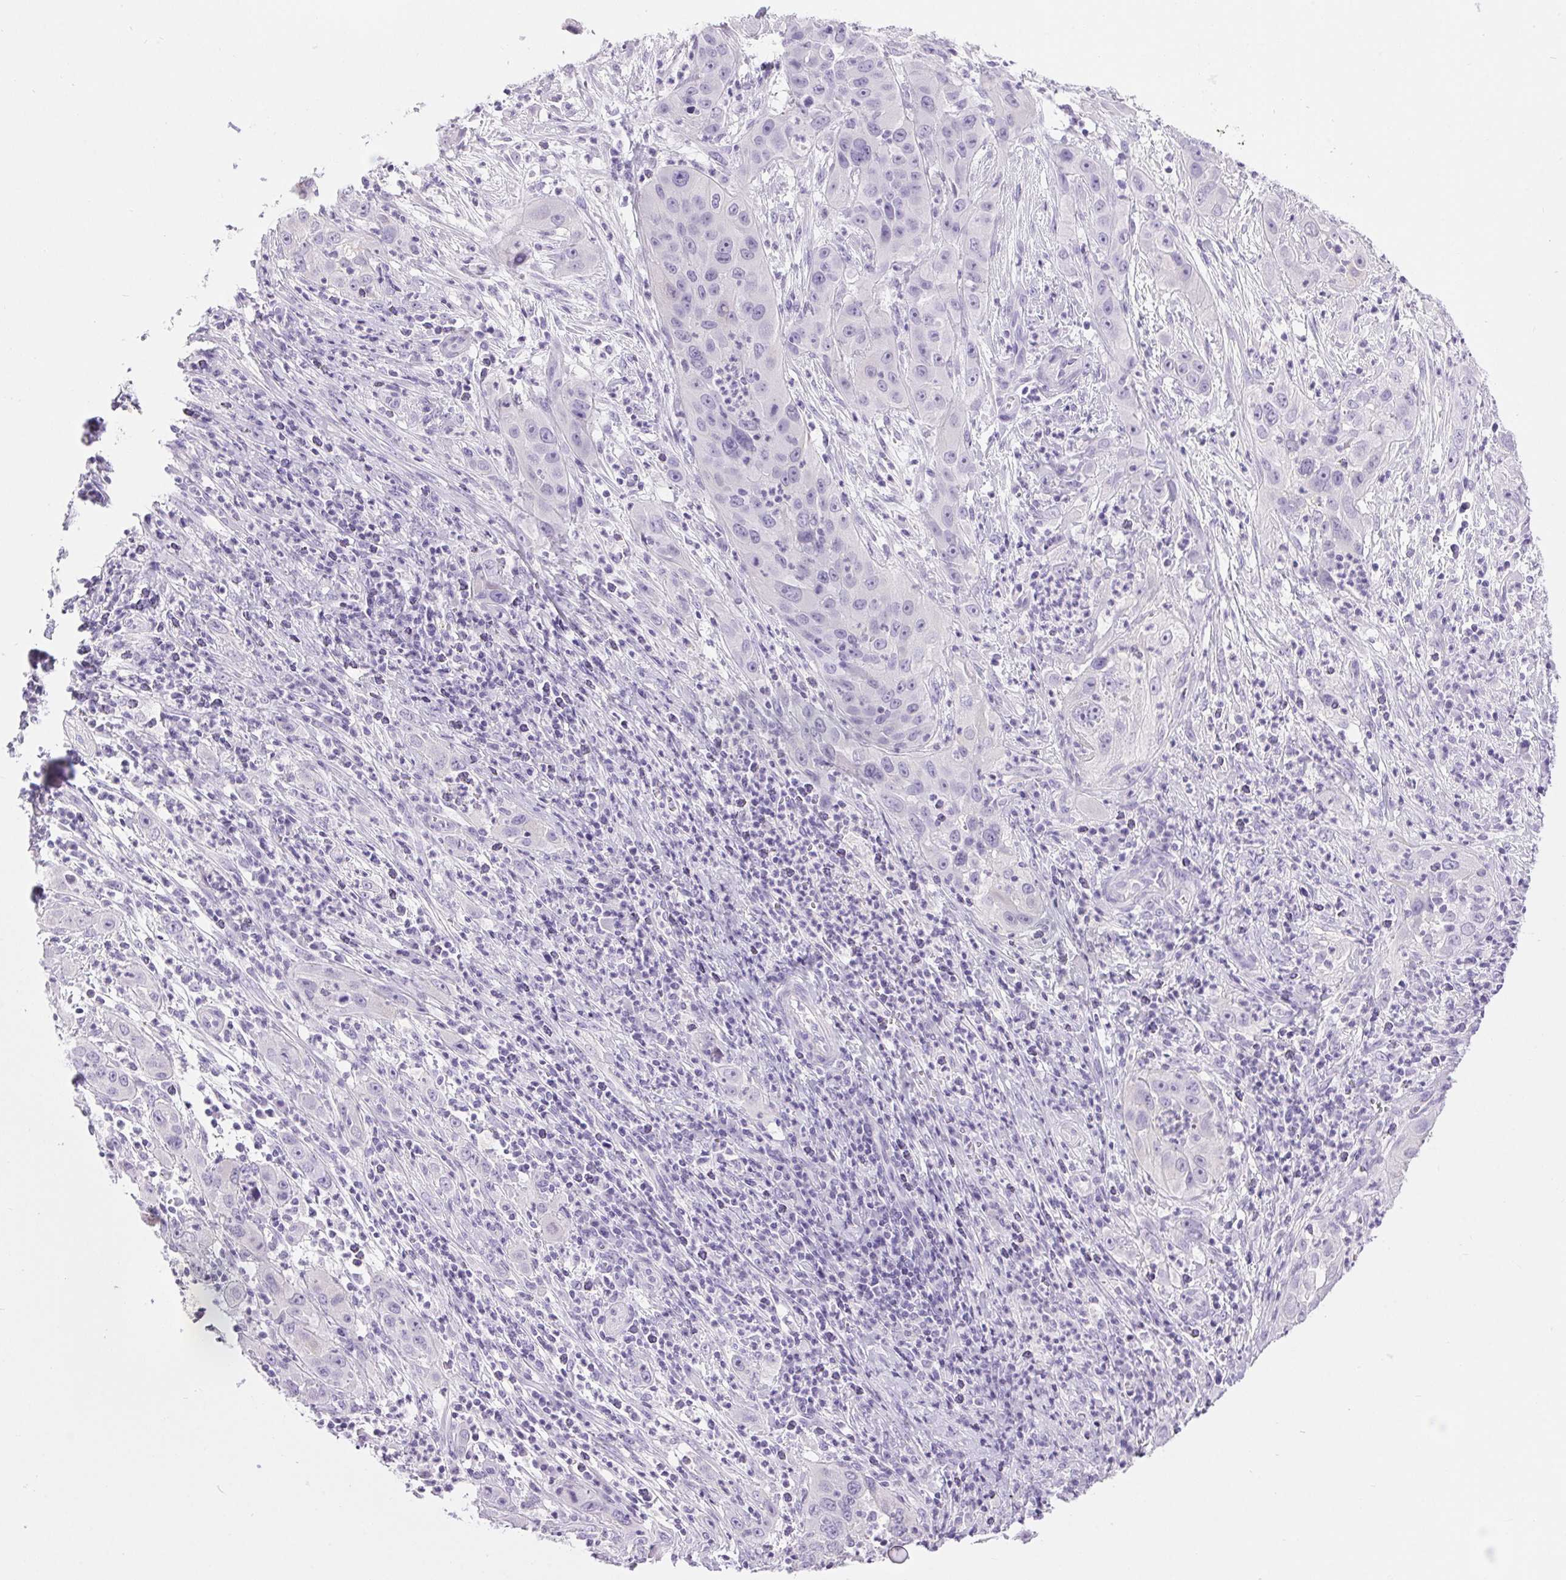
{"staining": {"intensity": "negative", "quantity": "none", "location": "none"}, "tissue": "cervical cancer", "cell_type": "Tumor cells", "image_type": "cancer", "snomed": [{"axis": "morphology", "description": "Squamous cell carcinoma, NOS"}, {"axis": "topography", "description": "Cervix"}], "caption": "Tumor cells show no significant staining in cervical cancer (squamous cell carcinoma).", "gene": "XDH", "patient": {"sex": "female", "age": 32}}